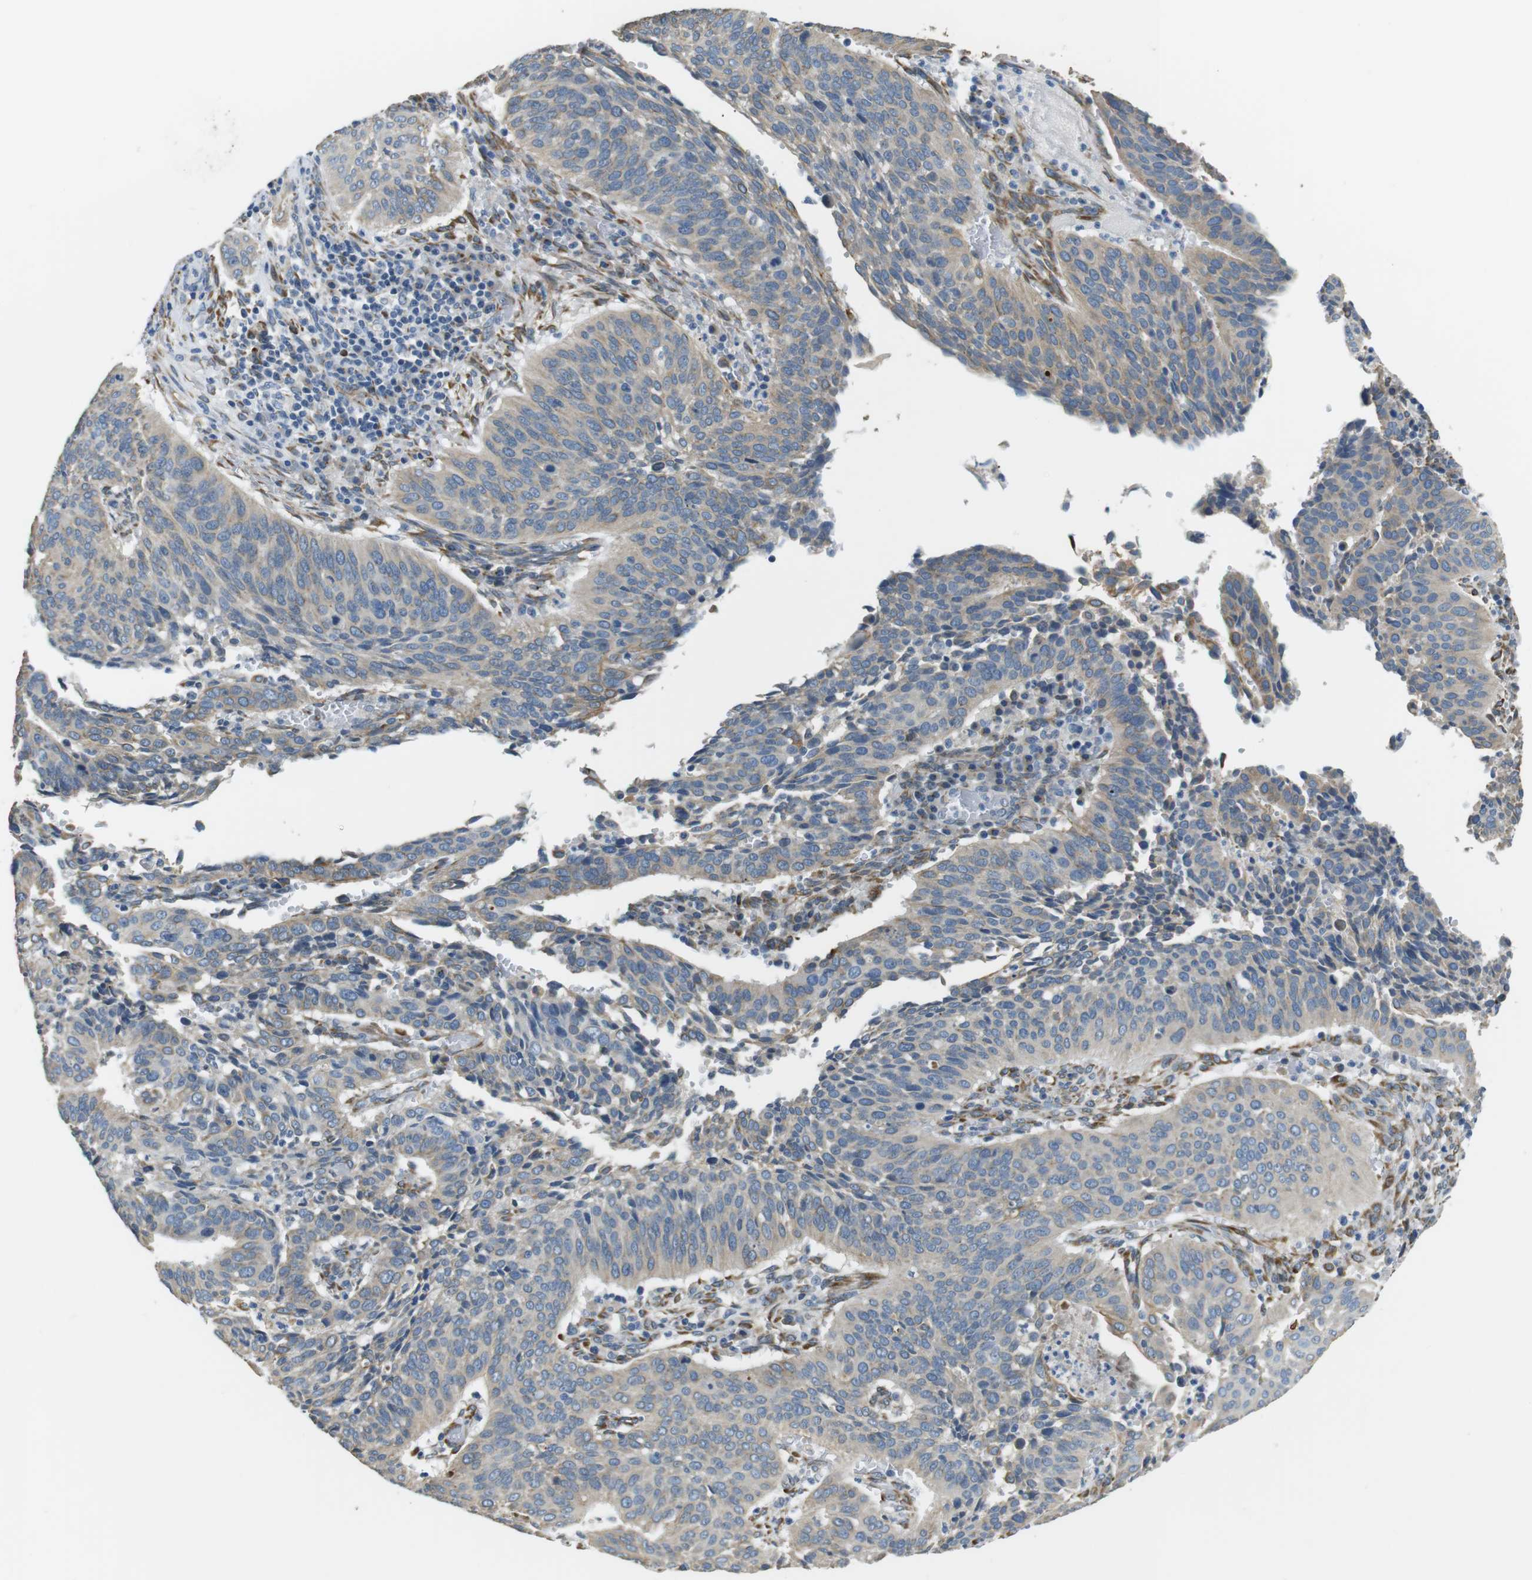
{"staining": {"intensity": "negative", "quantity": "none", "location": "none"}, "tissue": "cervical cancer", "cell_type": "Tumor cells", "image_type": "cancer", "snomed": [{"axis": "morphology", "description": "Normal tissue, NOS"}, {"axis": "morphology", "description": "Squamous cell carcinoma, NOS"}, {"axis": "topography", "description": "Cervix"}], "caption": "This micrograph is of cervical squamous cell carcinoma stained with IHC to label a protein in brown with the nuclei are counter-stained blue. There is no positivity in tumor cells.", "gene": "UNC5CL", "patient": {"sex": "female", "age": 39}}